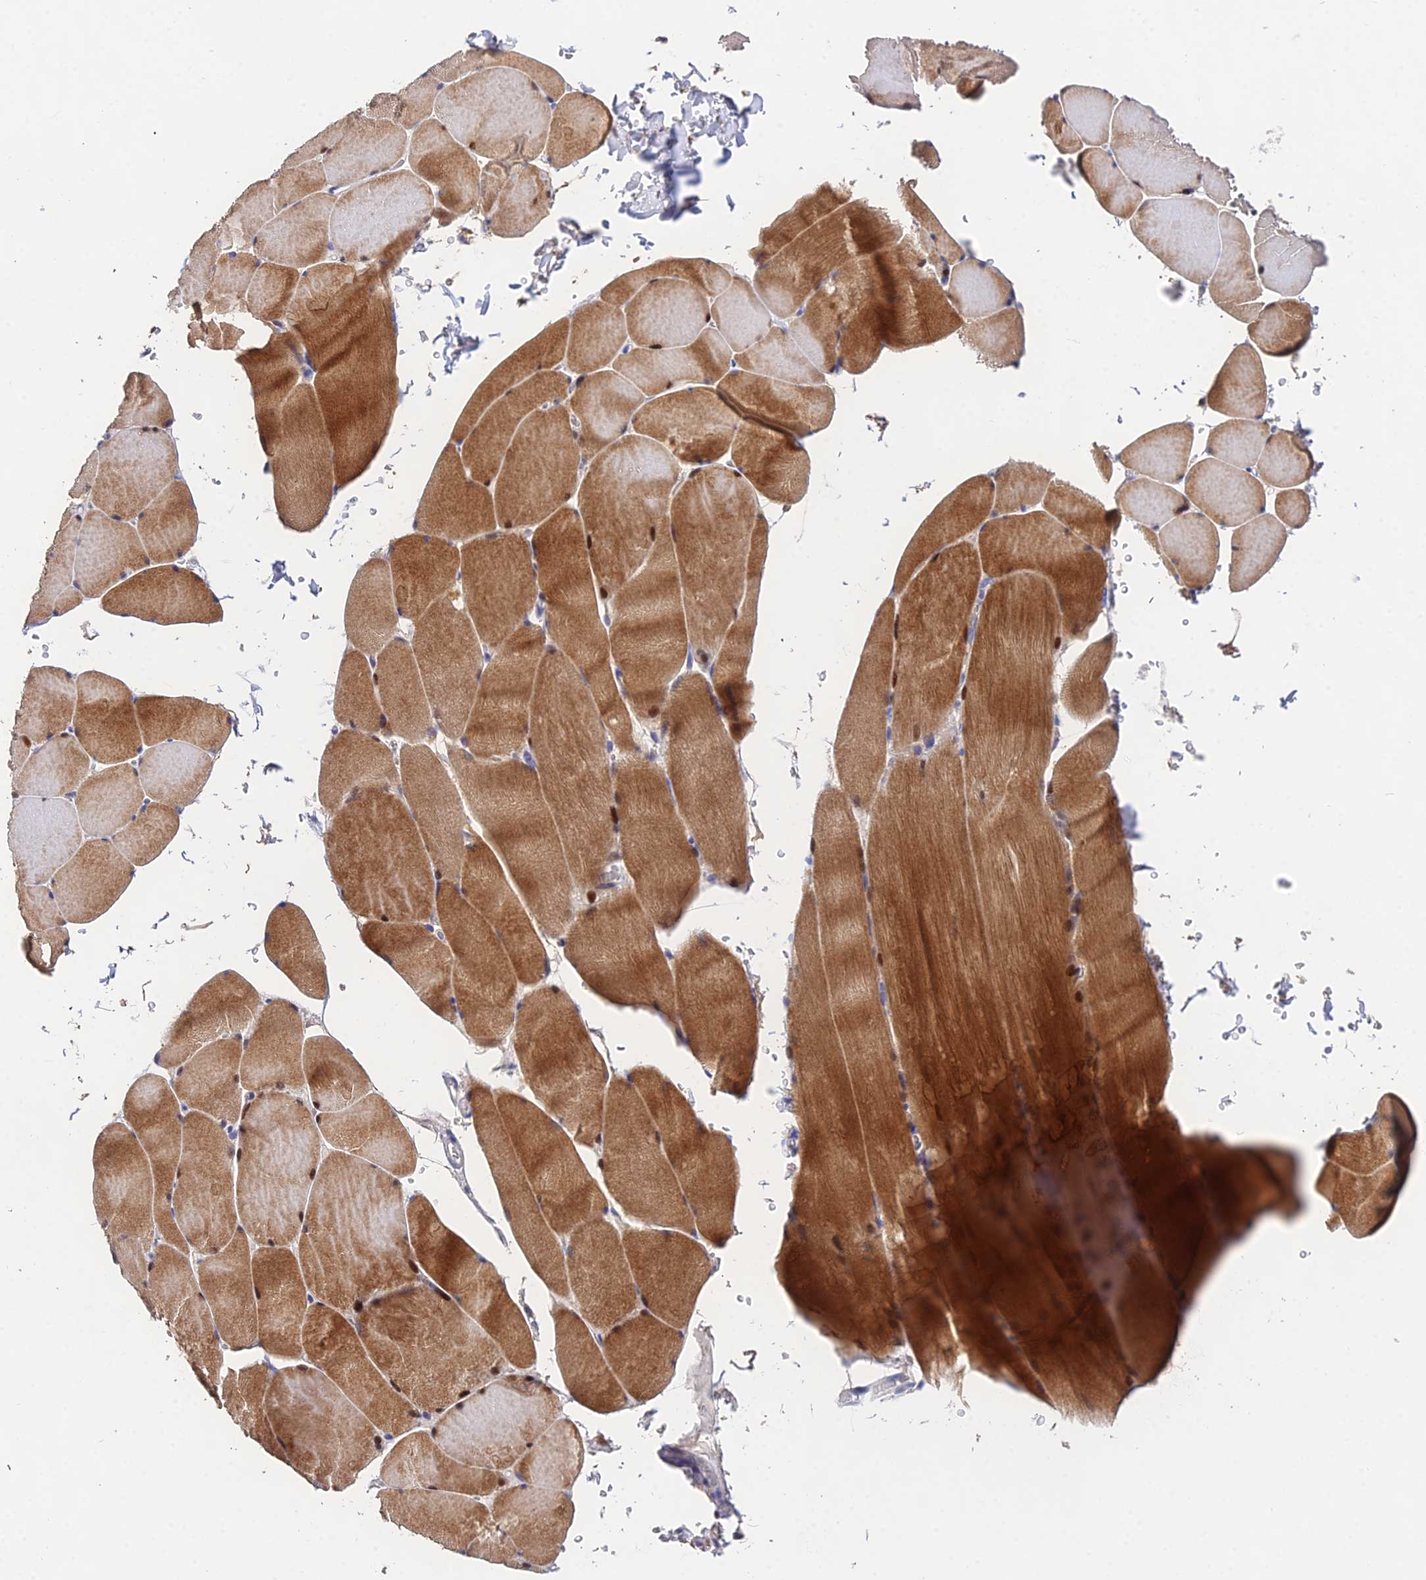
{"staining": {"intensity": "moderate", "quantity": ">75%", "location": "cytoplasmic/membranous"}, "tissue": "skeletal muscle", "cell_type": "Myocytes", "image_type": "normal", "snomed": [{"axis": "morphology", "description": "Normal tissue, NOS"}, {"axis": "topography", "description": "Skin"}, {"axis": "topography", "description": "Skeletal muscle"}], "caption": "Immunohistochemistry of normal human skeletal muscle displays medium levels of moderate cytoplasmic/membranous expression in approximately >75% of myocytes. The staining is performed using DAB brown chromogen to label protein expression. The nuclei are counter-stained blue using hematoxylin.", "gene": "PPP2R2A", "patient": {"sex": "male", "age": 83}}